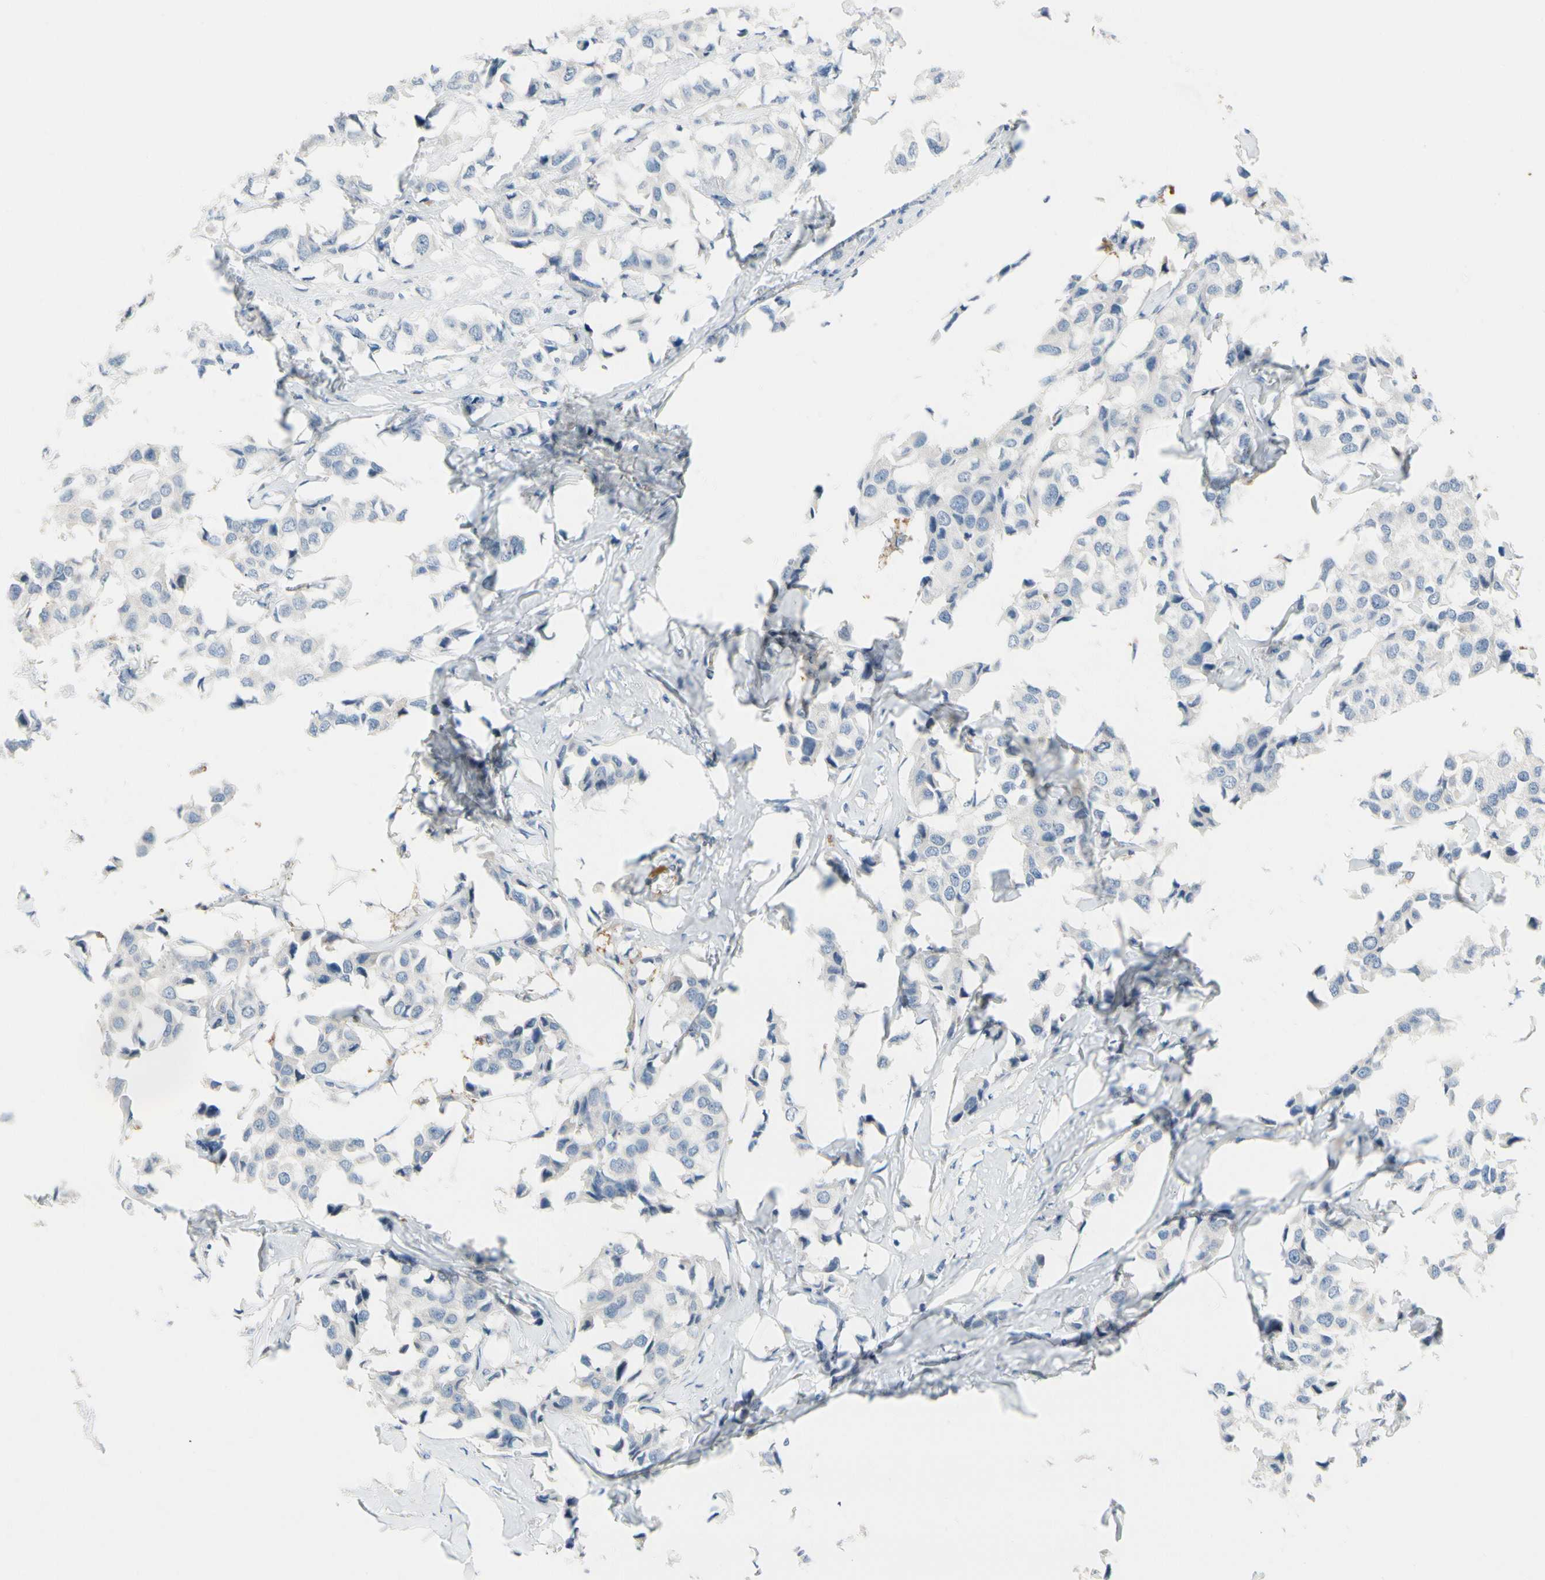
{"staining": {"intensity": "negative", "quantity": "none", "location": "none"}, "tissue": "breast cancer", "cell_type": "Tumor cells", "image_type": "cancer", "snomed": [{"axis": "morphology", "description": "Duct carcinoma"}, {"axis": "topography", "description": "Breast"}], "caption": "High magnification brightfield microscopy of invasive ductal carcinoma (breast) stained with DAB (brown) and counterstained with hematoxylin (blue): tumor cells show no significant expression.", "gene": "CNDP1", "patient": {"sex": "female", "age": 80}}